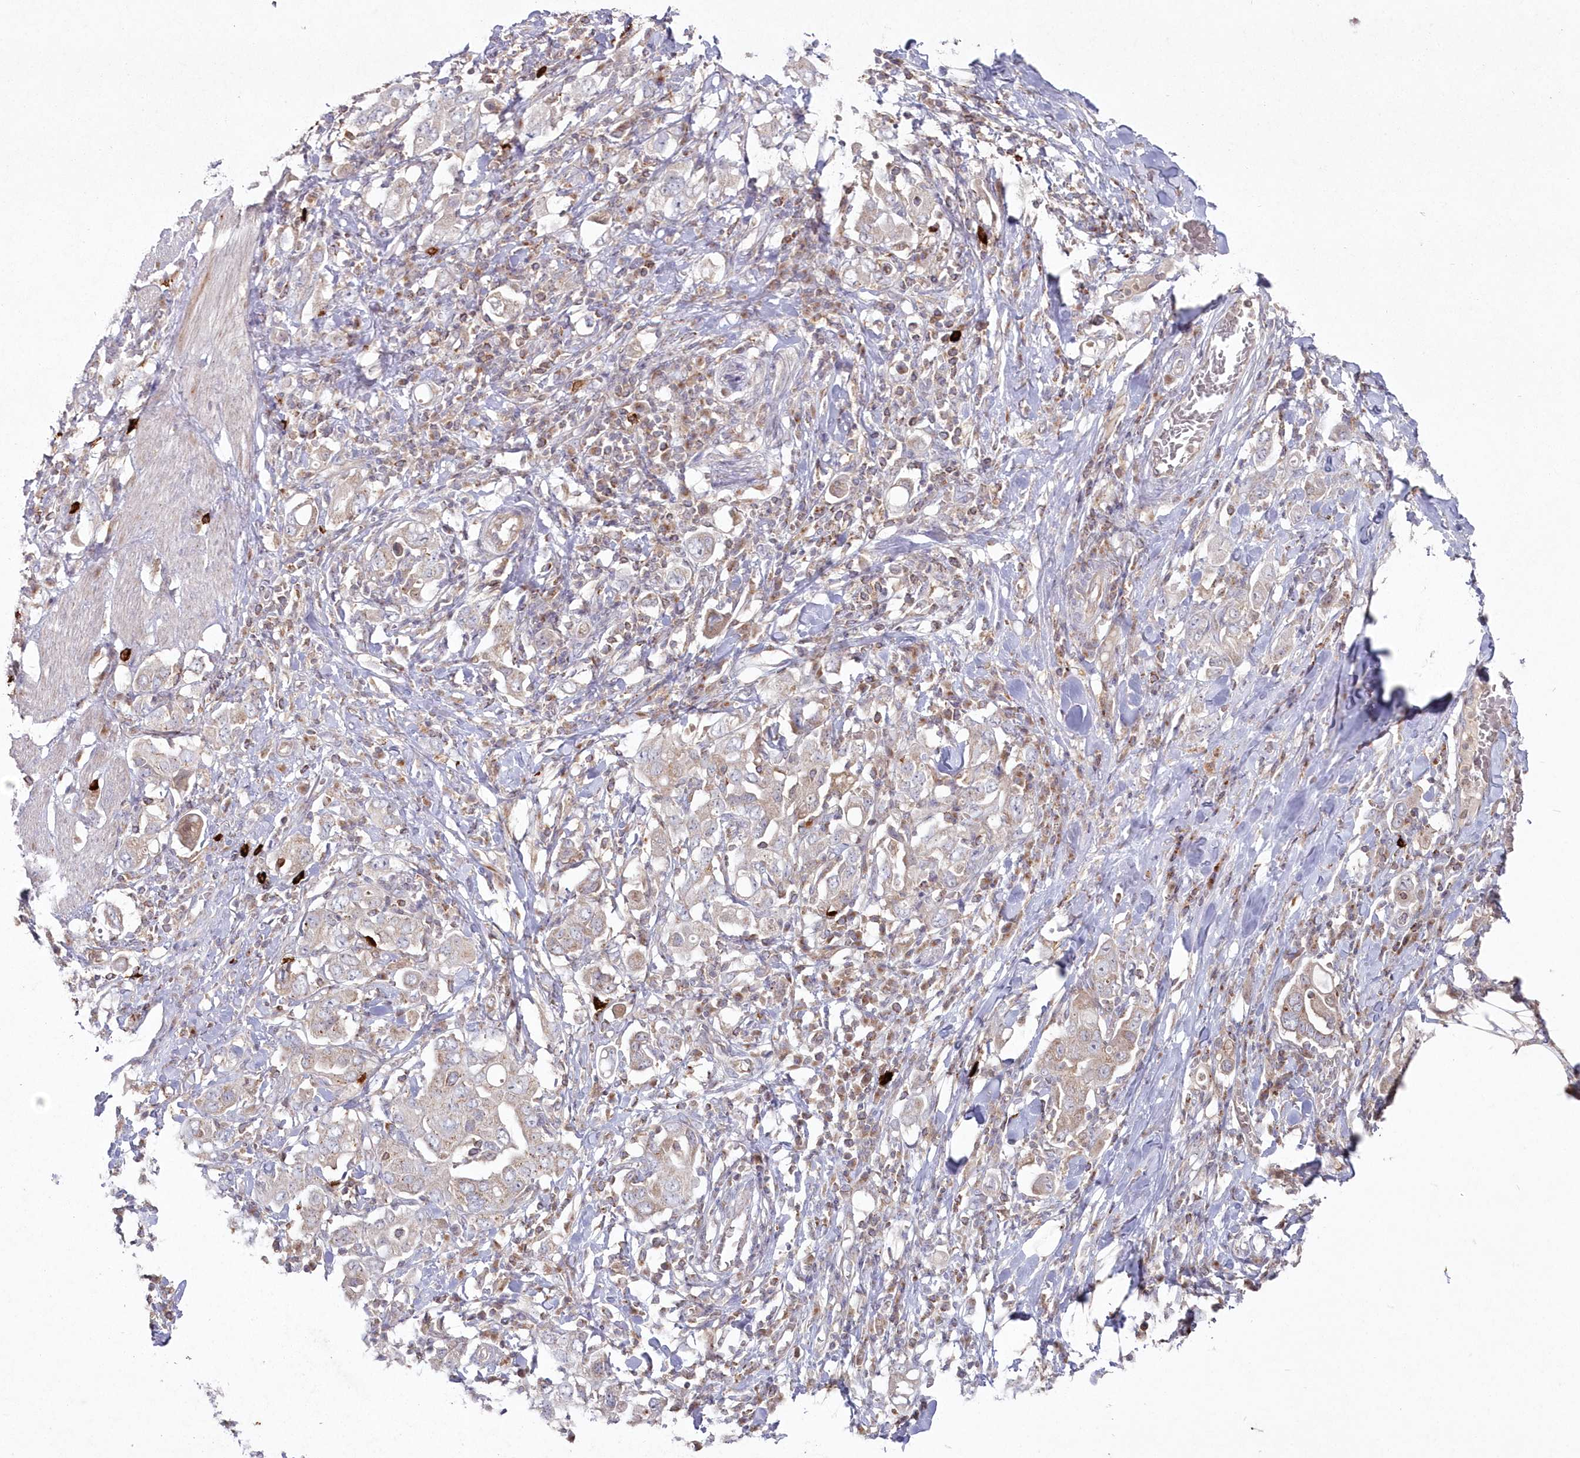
{"staining": {"intensity": "weak", "quantity": "<25%", "location": "cytoplasmic/membranous"}, "tissue": "stomach cancer", "cell_type": "Tumor cells", "image_type": "cancer", "snomed": [{"axis": "morphology", "description": "Adenocarcinoma, NOS"}, {"axis": "topography", "description": "Stomach, upper"}], "caption": "Immunohistochemistry (IHC) micrograph of stomach cancer stained for a protein (brown), which reveals no staining in tumor cells.", "gene": "ARSB", "patient": {"sex": "male", "age": 62}}